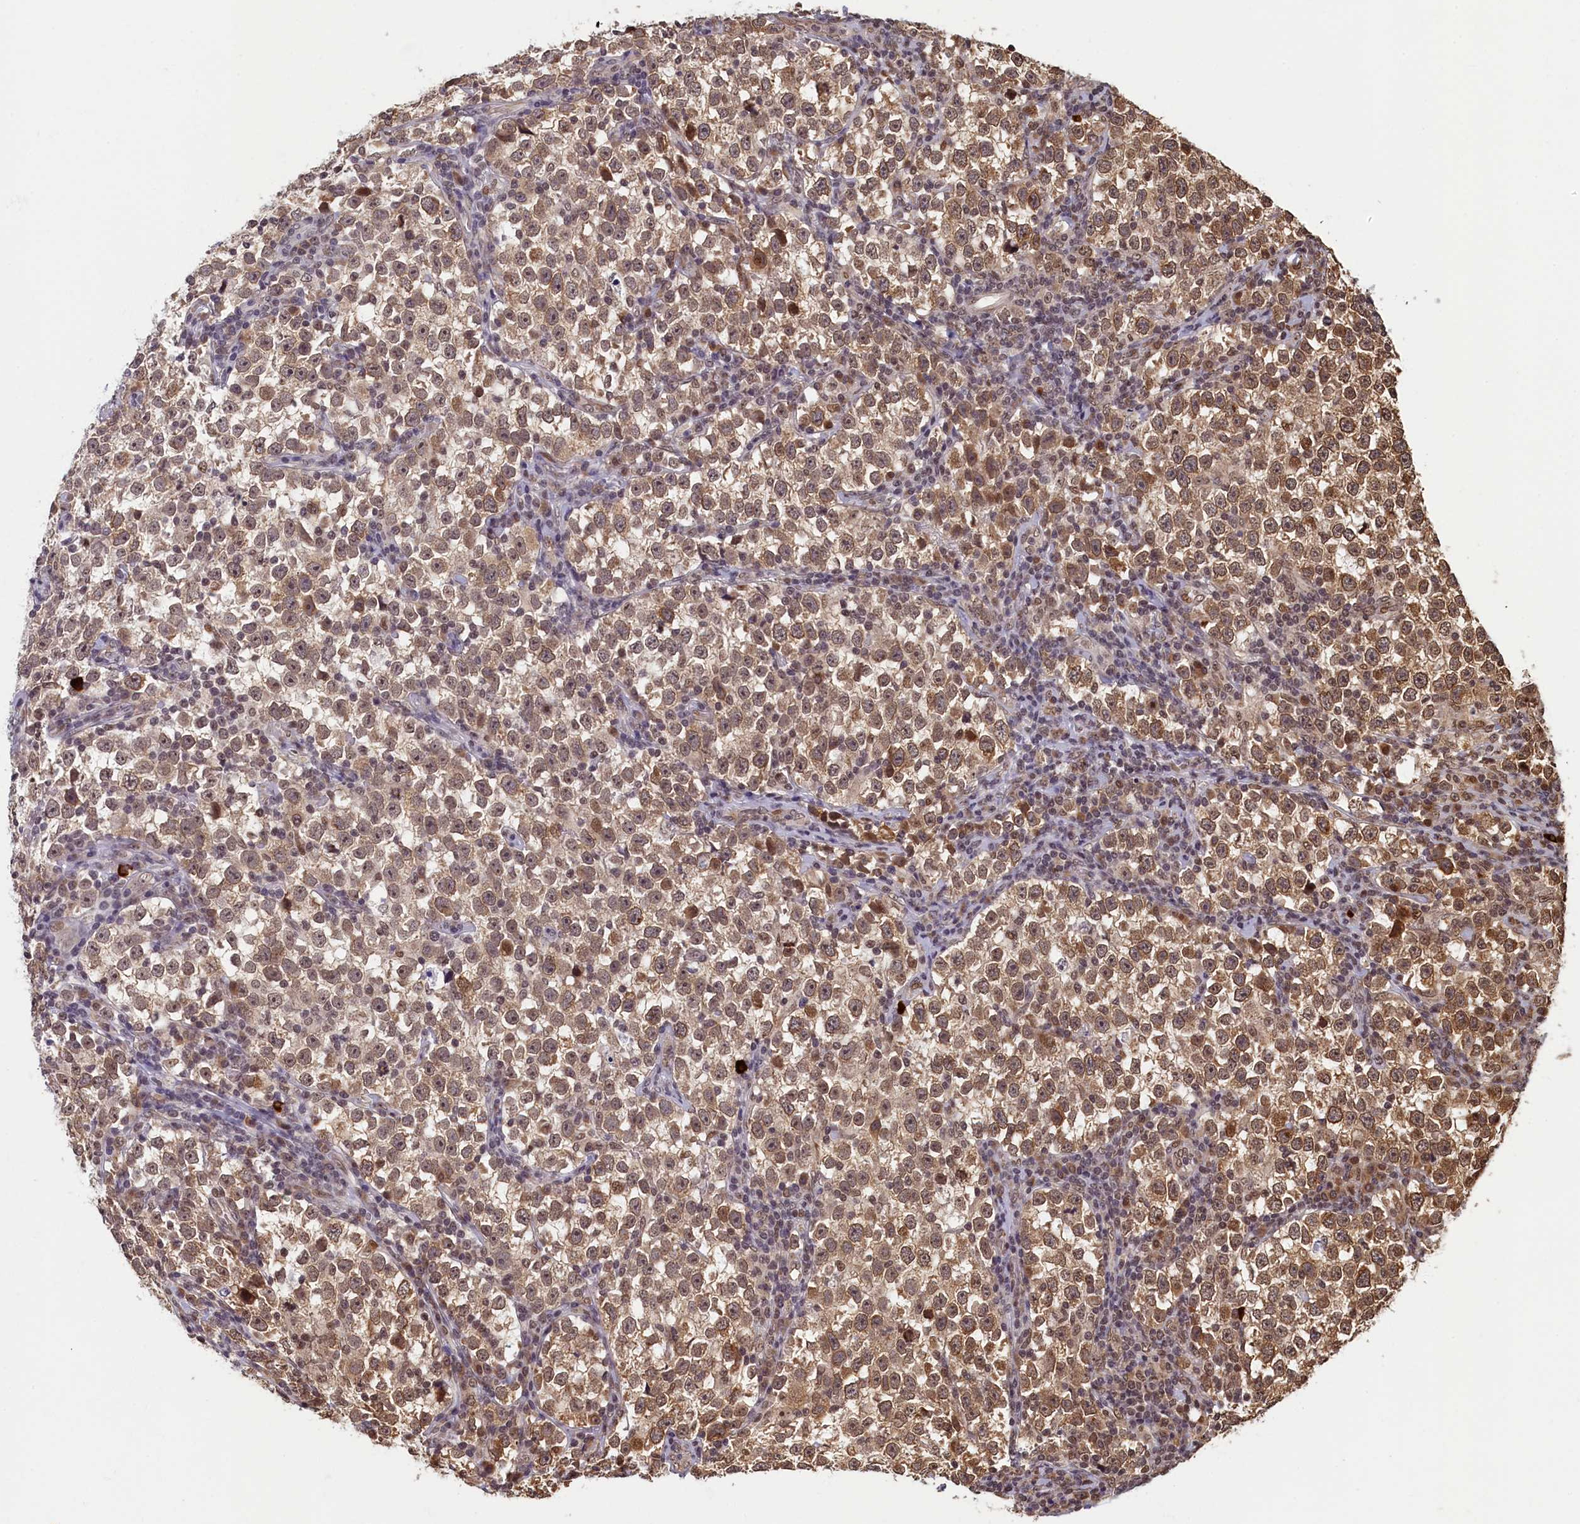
{"staining": {"intensity": "moderate", "quantity": ">75%", "location": "cytoplasmic/membranous,nuclear"}, "tissue": "testis cancer", "cell_type": "Tumor cells", "image_type": "cancer", "snomed": [{"axis": "morphology", "description": "Normal tissue, NOS"}, {"axis": "morphology", "description": "Seminoma, NOS"}, {"axis": "topography", "description": "Testis"}], "caption": "This photomicrograph shows immunohistochemistry (IHC) staining of human testis cancer, with medium moderate cytoplasmic/membranous and nuclear staining in about >75% of tumor cells.", "gene": "CKAP2L", "patient": {"sex": "male", "age": 43}}